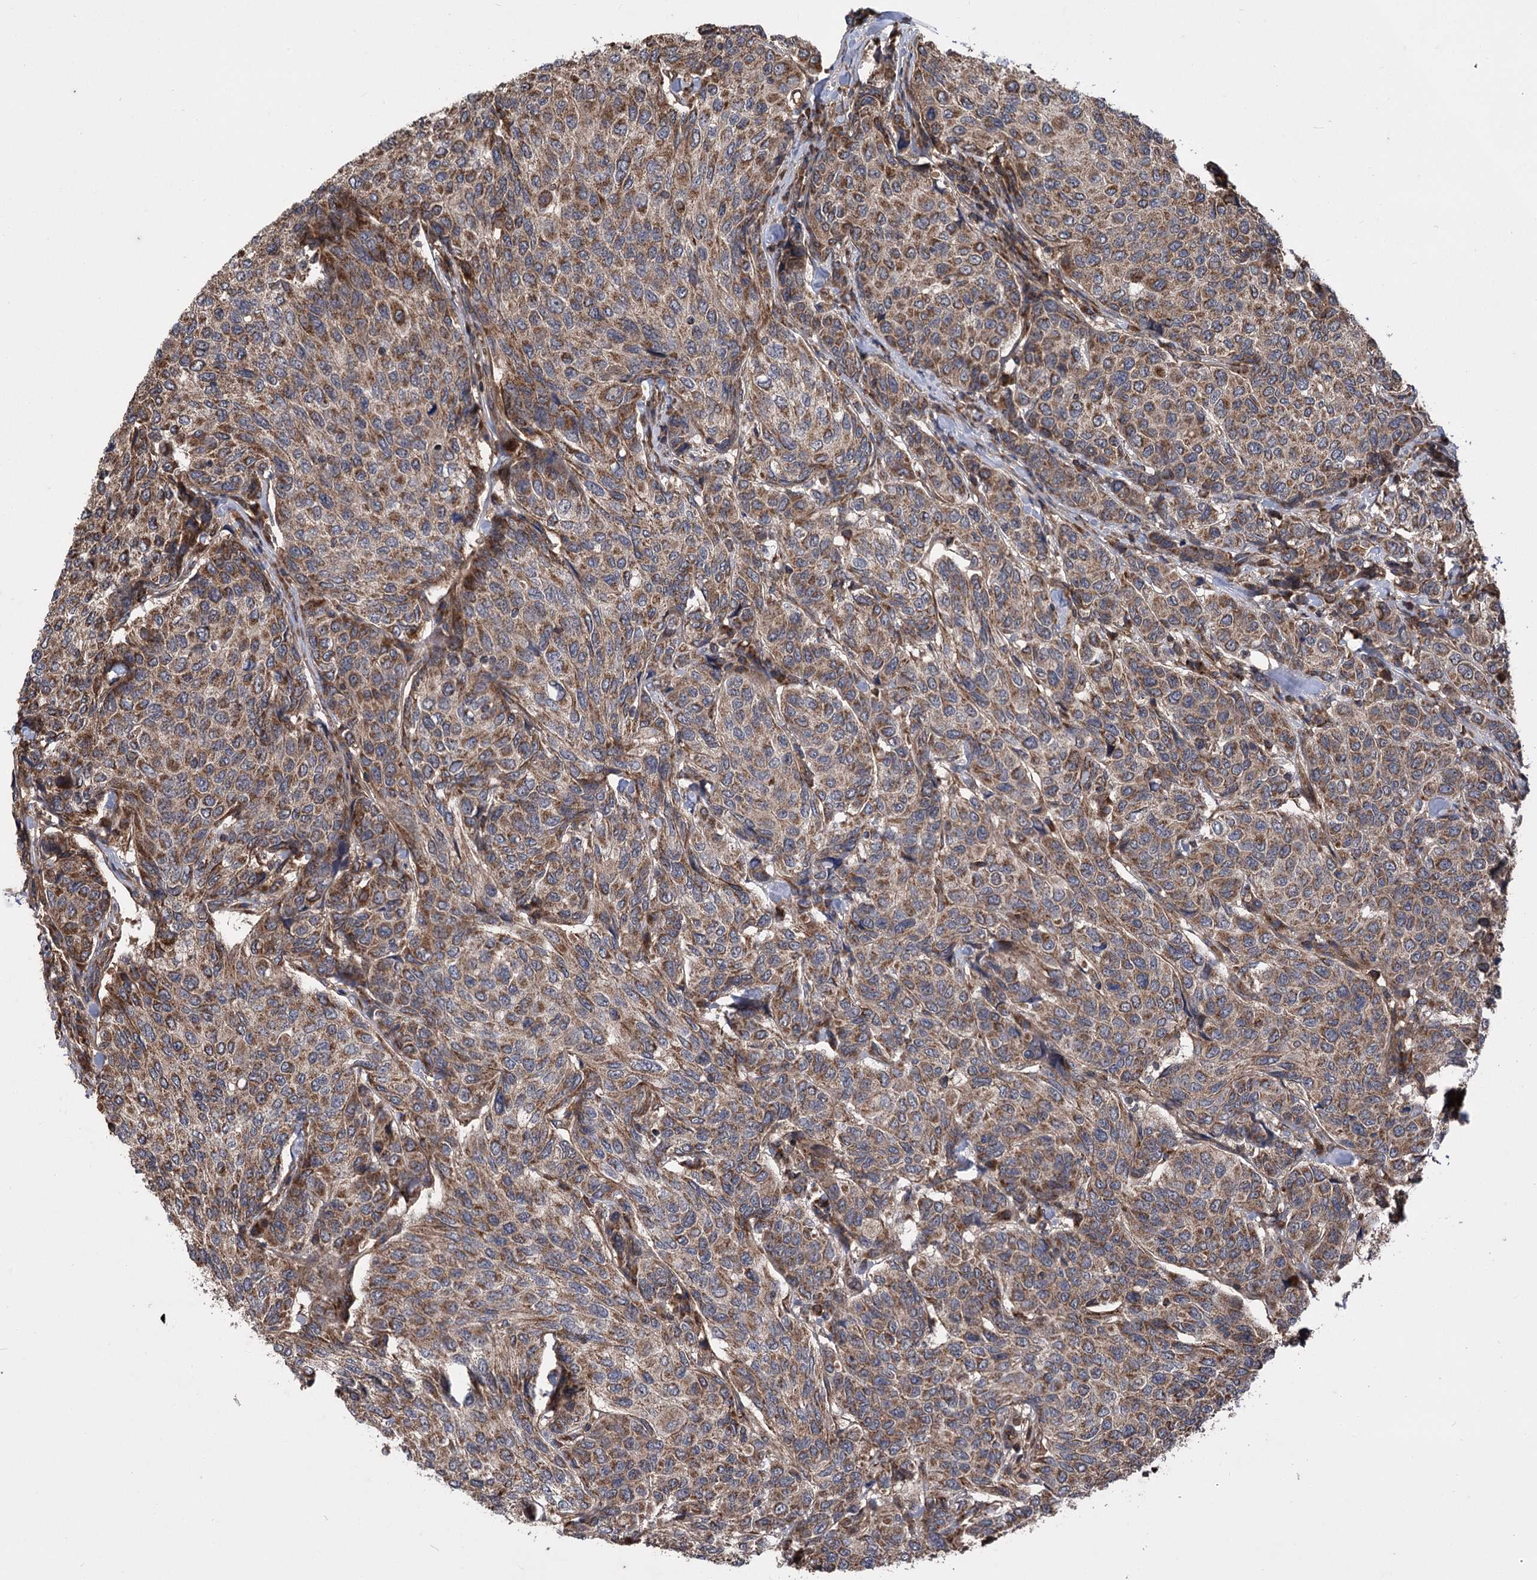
{"staining": {"intensity": "strong", "quantity": ">75%", "location": "cytoplasmic/membranous"}, "tissue": "breast cancer", "cell_type": "Tumor cells", "image_type": "cancer", "snomed": [{"axis": "morphology", "description": "Duct carcinoma"}, {"axis": "topography", "description": "Breast"}], "caption": "This histopathology image demonstrates breast cancer stained with immunohistochemistry (IHC) to label a protein in brown. The cytoplasmic/membranous of tumor cells show strong positivity for the protein. Nuclei are counter-stained blue.", "gene": "RASSF3", "patient": {"sex": "female", "age": 55}}